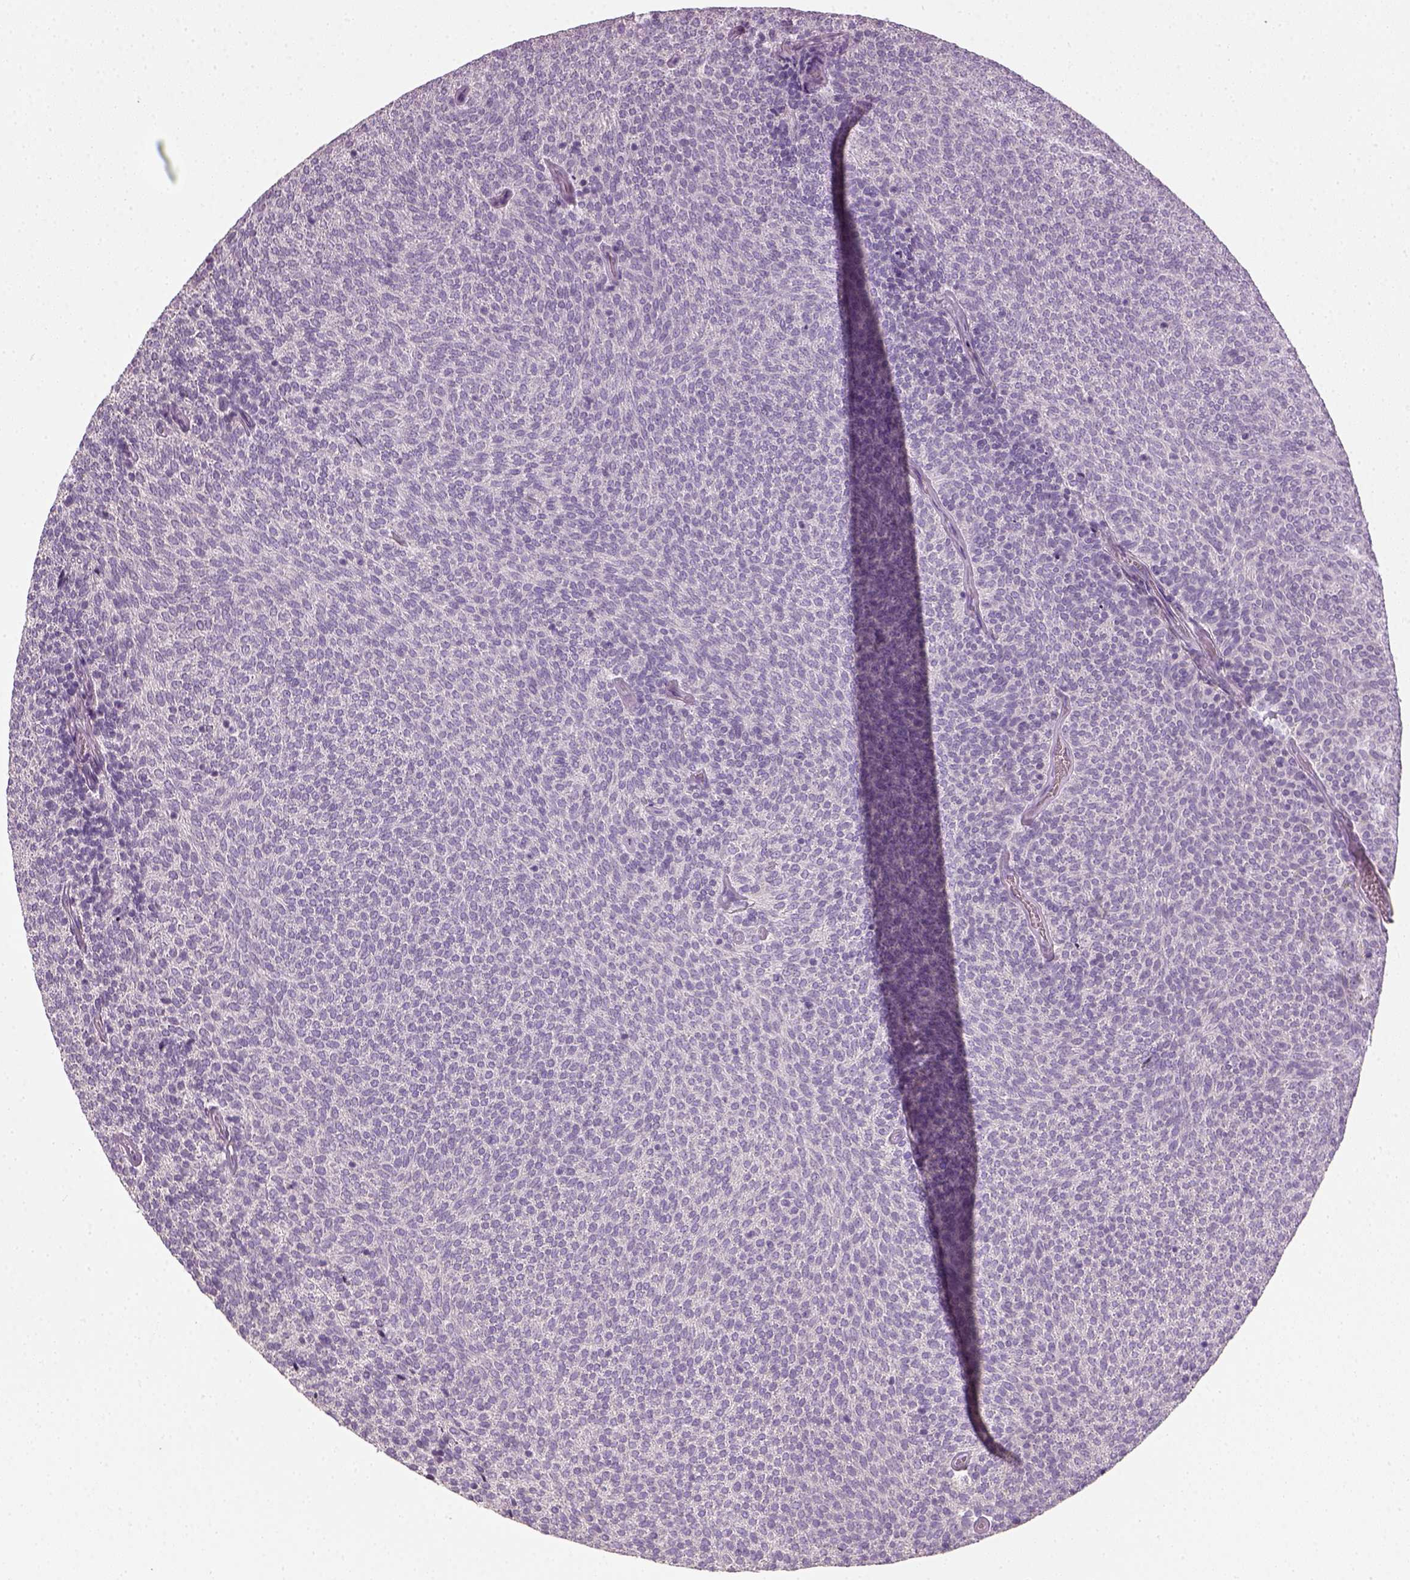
{"staining": {"intensity": "negative", "quantity": "none", "location": "none"}, "tissue": "urothelial cancer", "cell_type": "Tumor cells", "image_type": "cancer", "snomed": [{"axis": "morphology", "description": "Urothelial carcinoma, Low grade"}, {"axis": "topography", "description": "Urinary bladder"}], "caption": "Protein analysis of low-grade urothelial carcinoma reveals no significant staining in tumor cells.", "gene": "ELOVL3", "patient": {"sex": "male", "age": 77}}